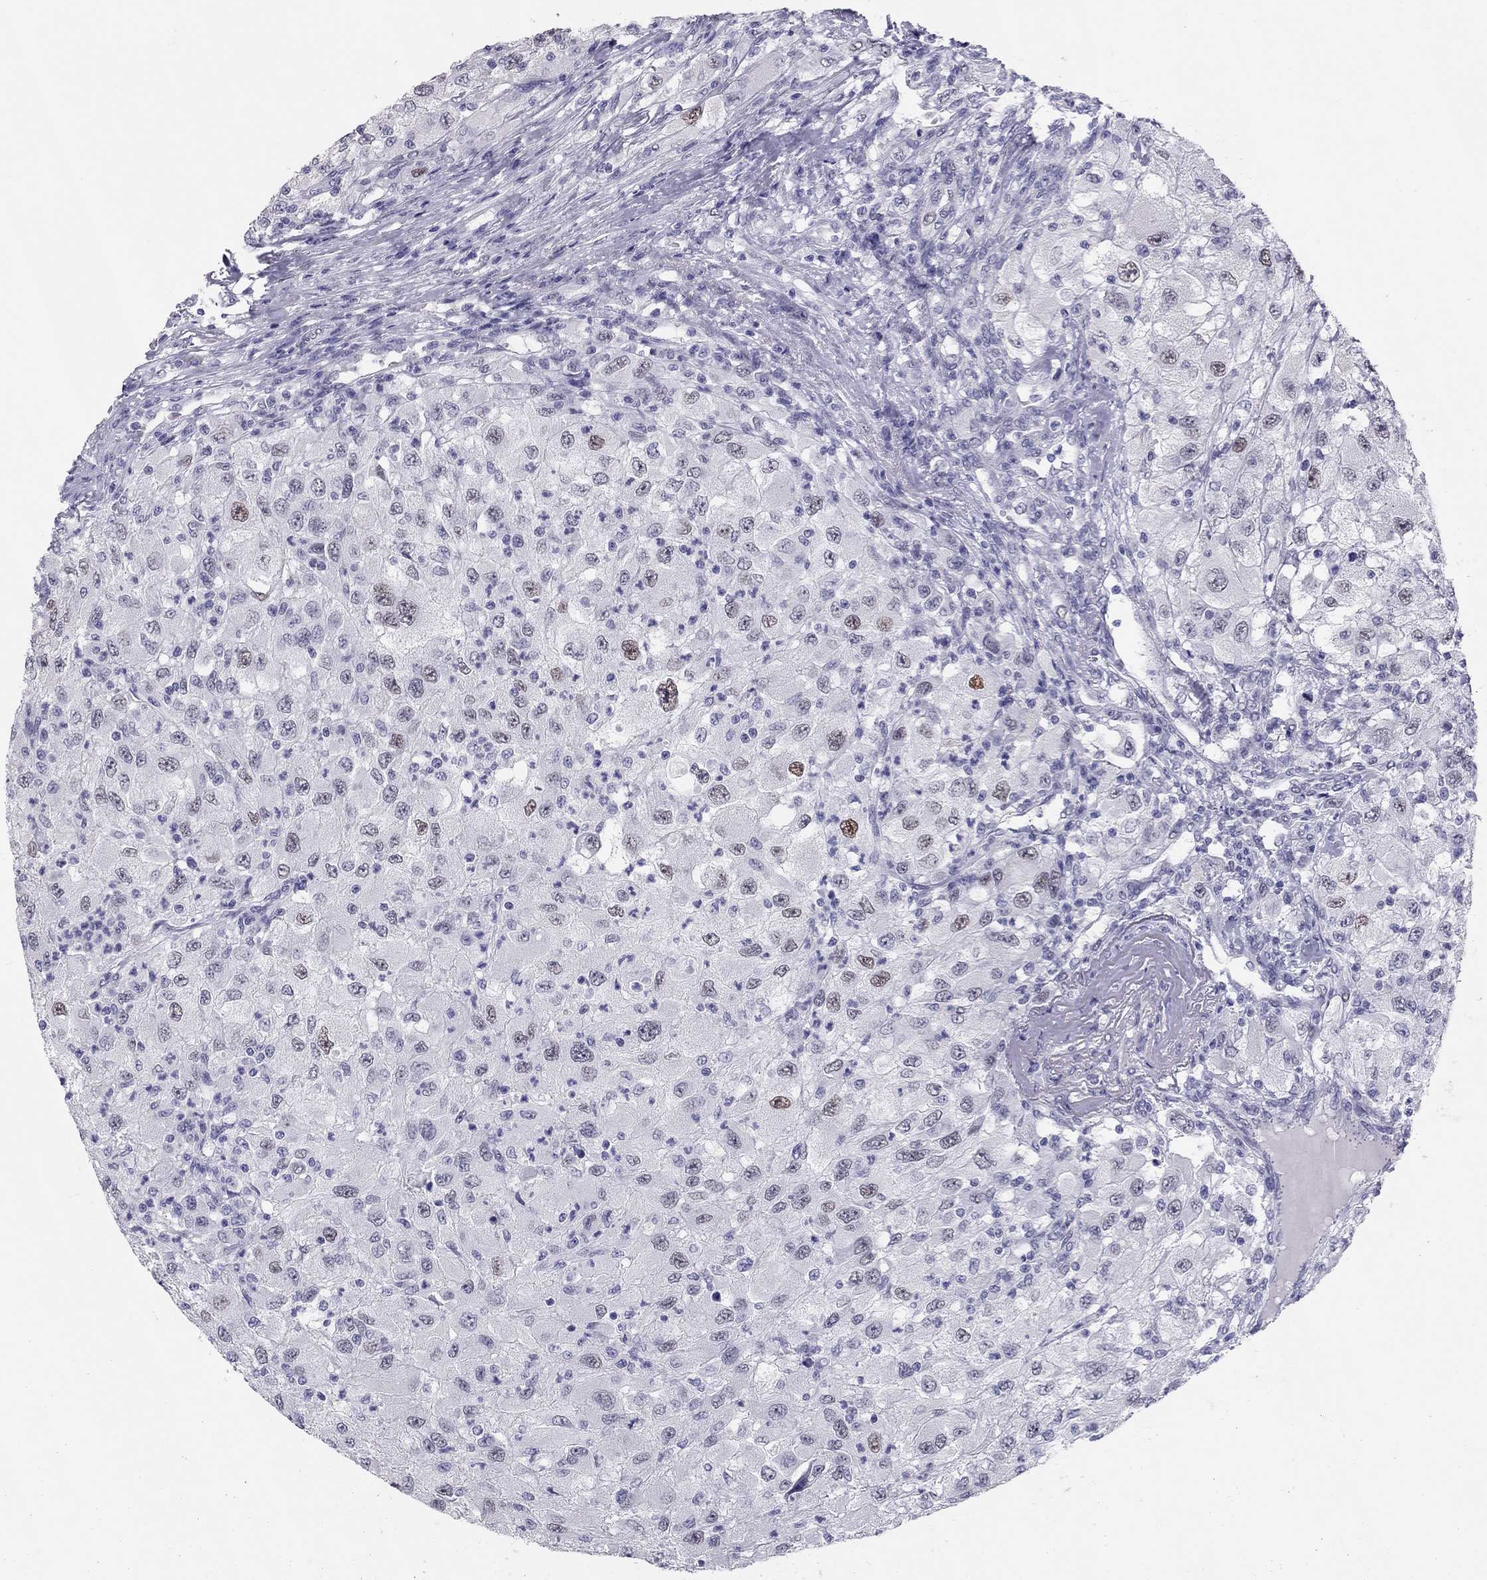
{"staining": {"intensity": "moderate", "quantity": "<25%", "location": "nuclear"}, "tissue": "renal cancer", "cell_type": "Tumor cells", "image_type": "cancer", "snomed": [{"axis": "morphology", "description": "Adenocarcinoma, NOS"}, {"axis": "topography", "description": "Kidney"}], "caption": "DAB immunohistochemical staining of renal cancer (adenocarcinoma) reveals moderate nuclear protein expression in about <25% of tumor cells.", "gene": "PHOX2A", "patient": {"sex": "female", "age": 67}}